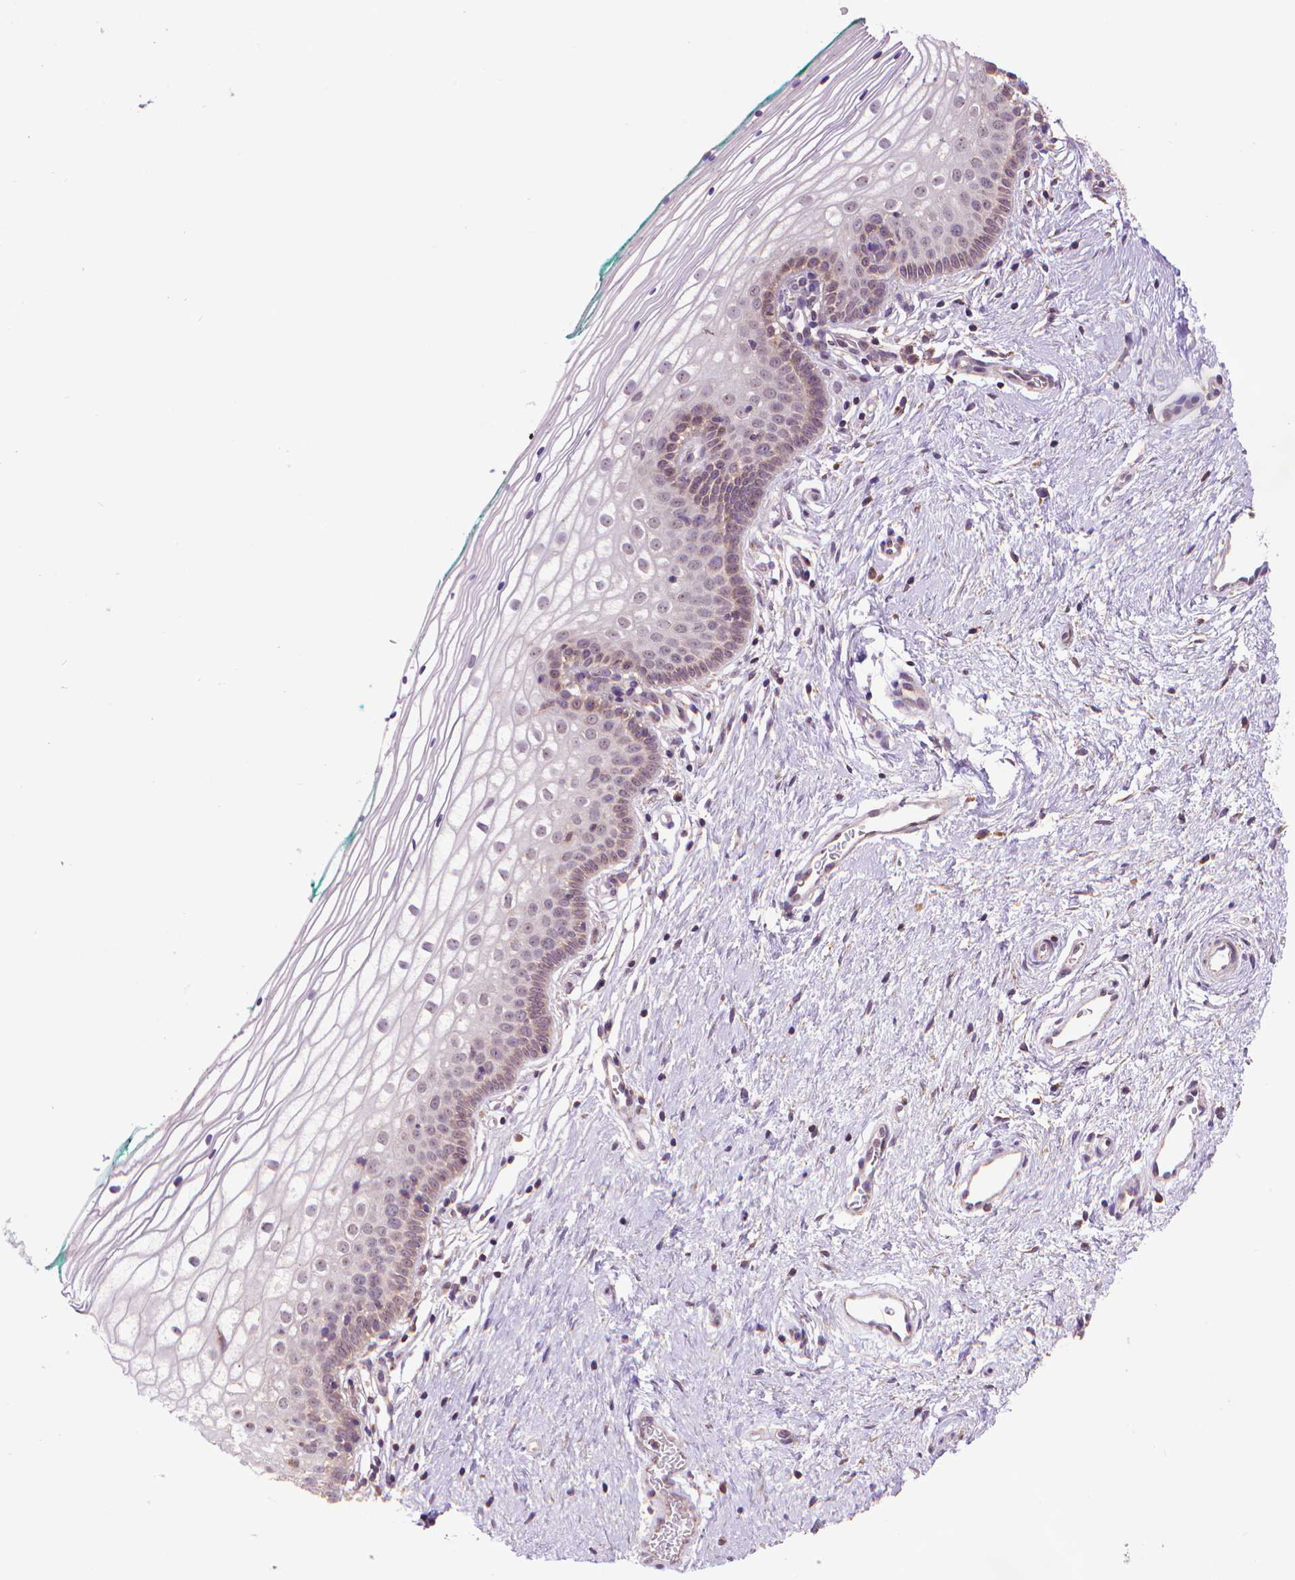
{"staining": {"intensity": "weak", "quantity": "<25%", "location": "cytoplasmic/membranous"}, "tissue": "vagina", "cell_type": "Squamous epithelial cells", "image_type": "normal", "snomed": [{"axis": "morphology", "description": "Normal tissue, NOS"}, {"axis": "topography", "description": "Vagina"}], "caption": "A photomicrograph of vagina stained for a protein displays no brown staining in squamous epithelial cells.", "gene": "GLB1", "patient": {"sex": "female", "age": 36}}